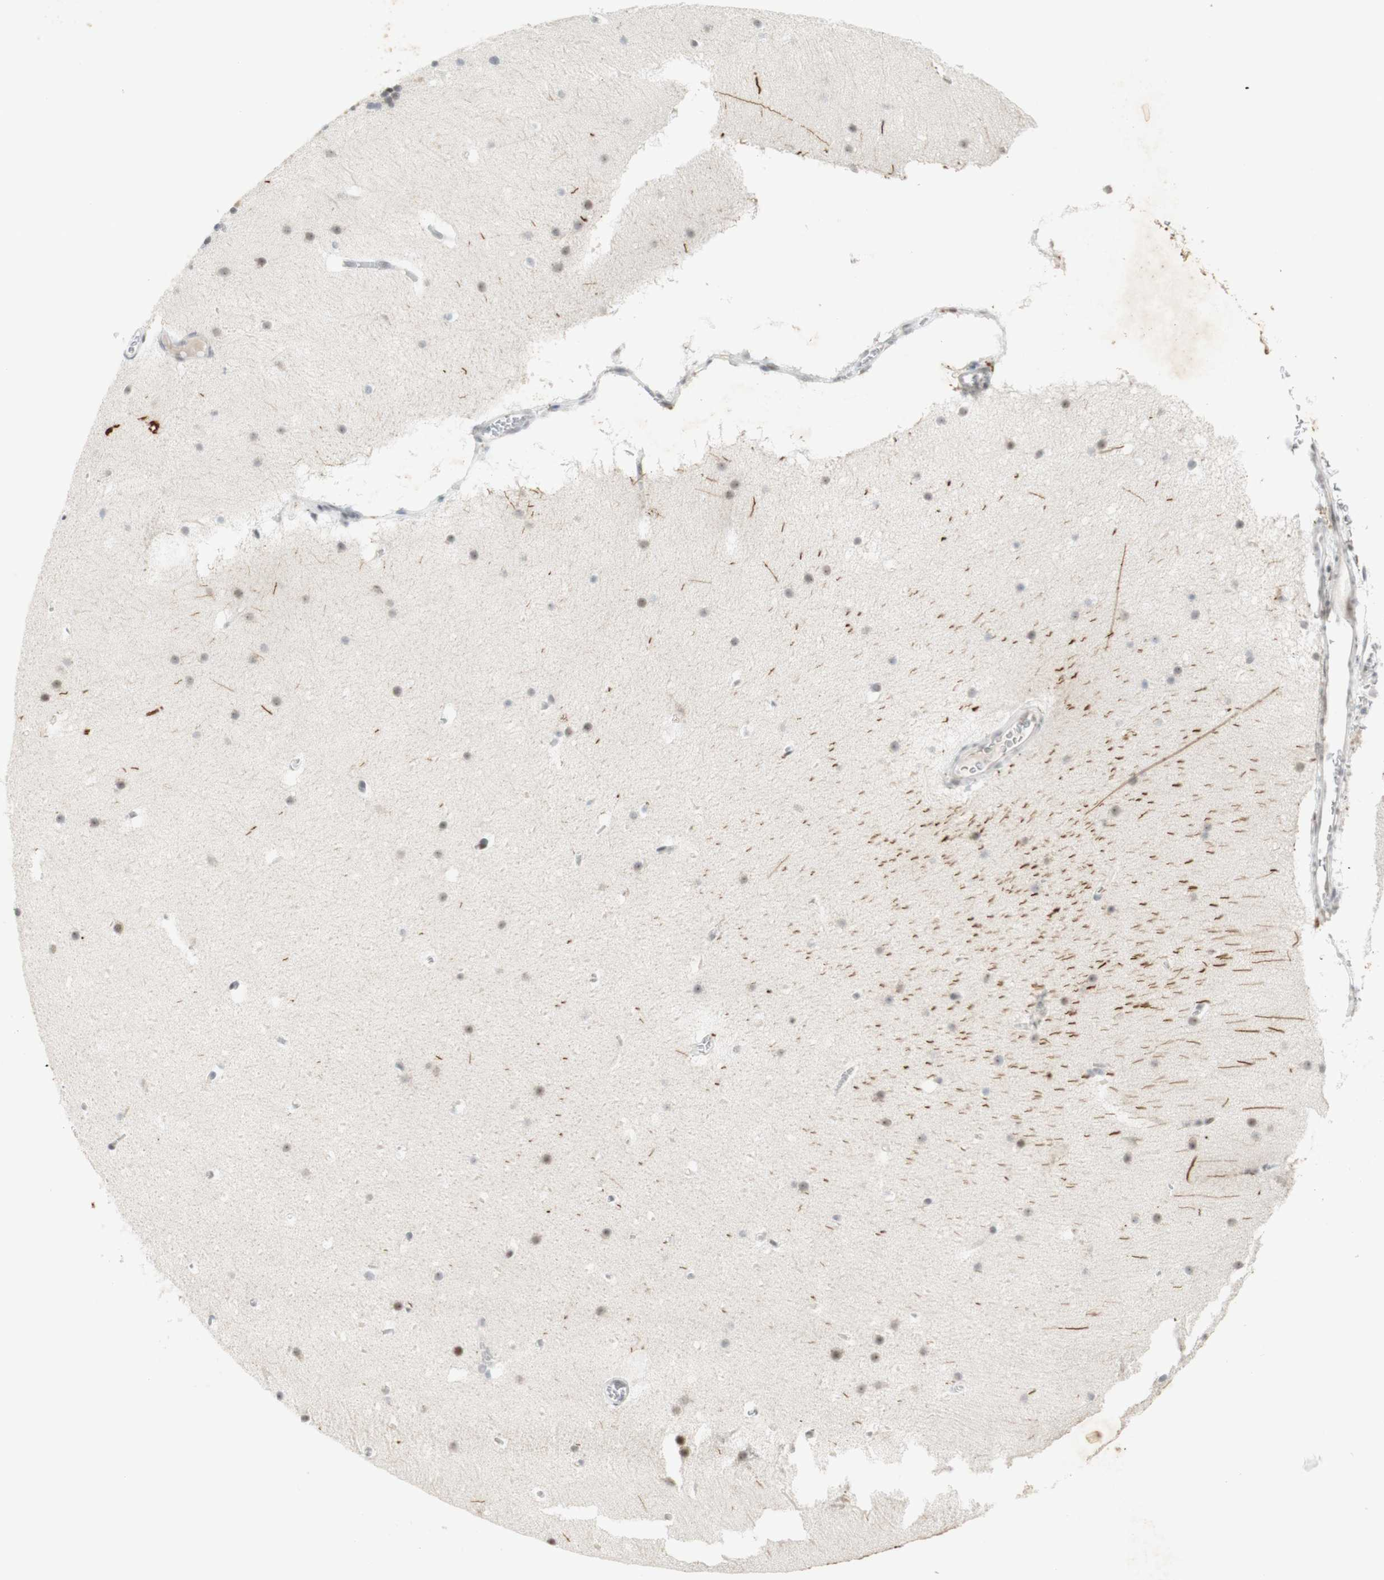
{"staining": {"intensity": "negative", "quantity": "none", "location": "none"}, "tissue": "cerebellum", "cell_type": "Cells in granular layer", "image_type": "normal", "snomed": [{"axis": "morphology", "description": "Normal tissue, NOS"}, {"axis": "topography", "description": "Cerebellum"}], "caption": "Immunohistochemical staining of benign cerebellum reveals no significant positivity in cells in granular layer. (DAB IHC visualized using brightfield microscopy, high magnification).", "gene": "IRF1", "patient": {"sex": "male", "age": 45}}